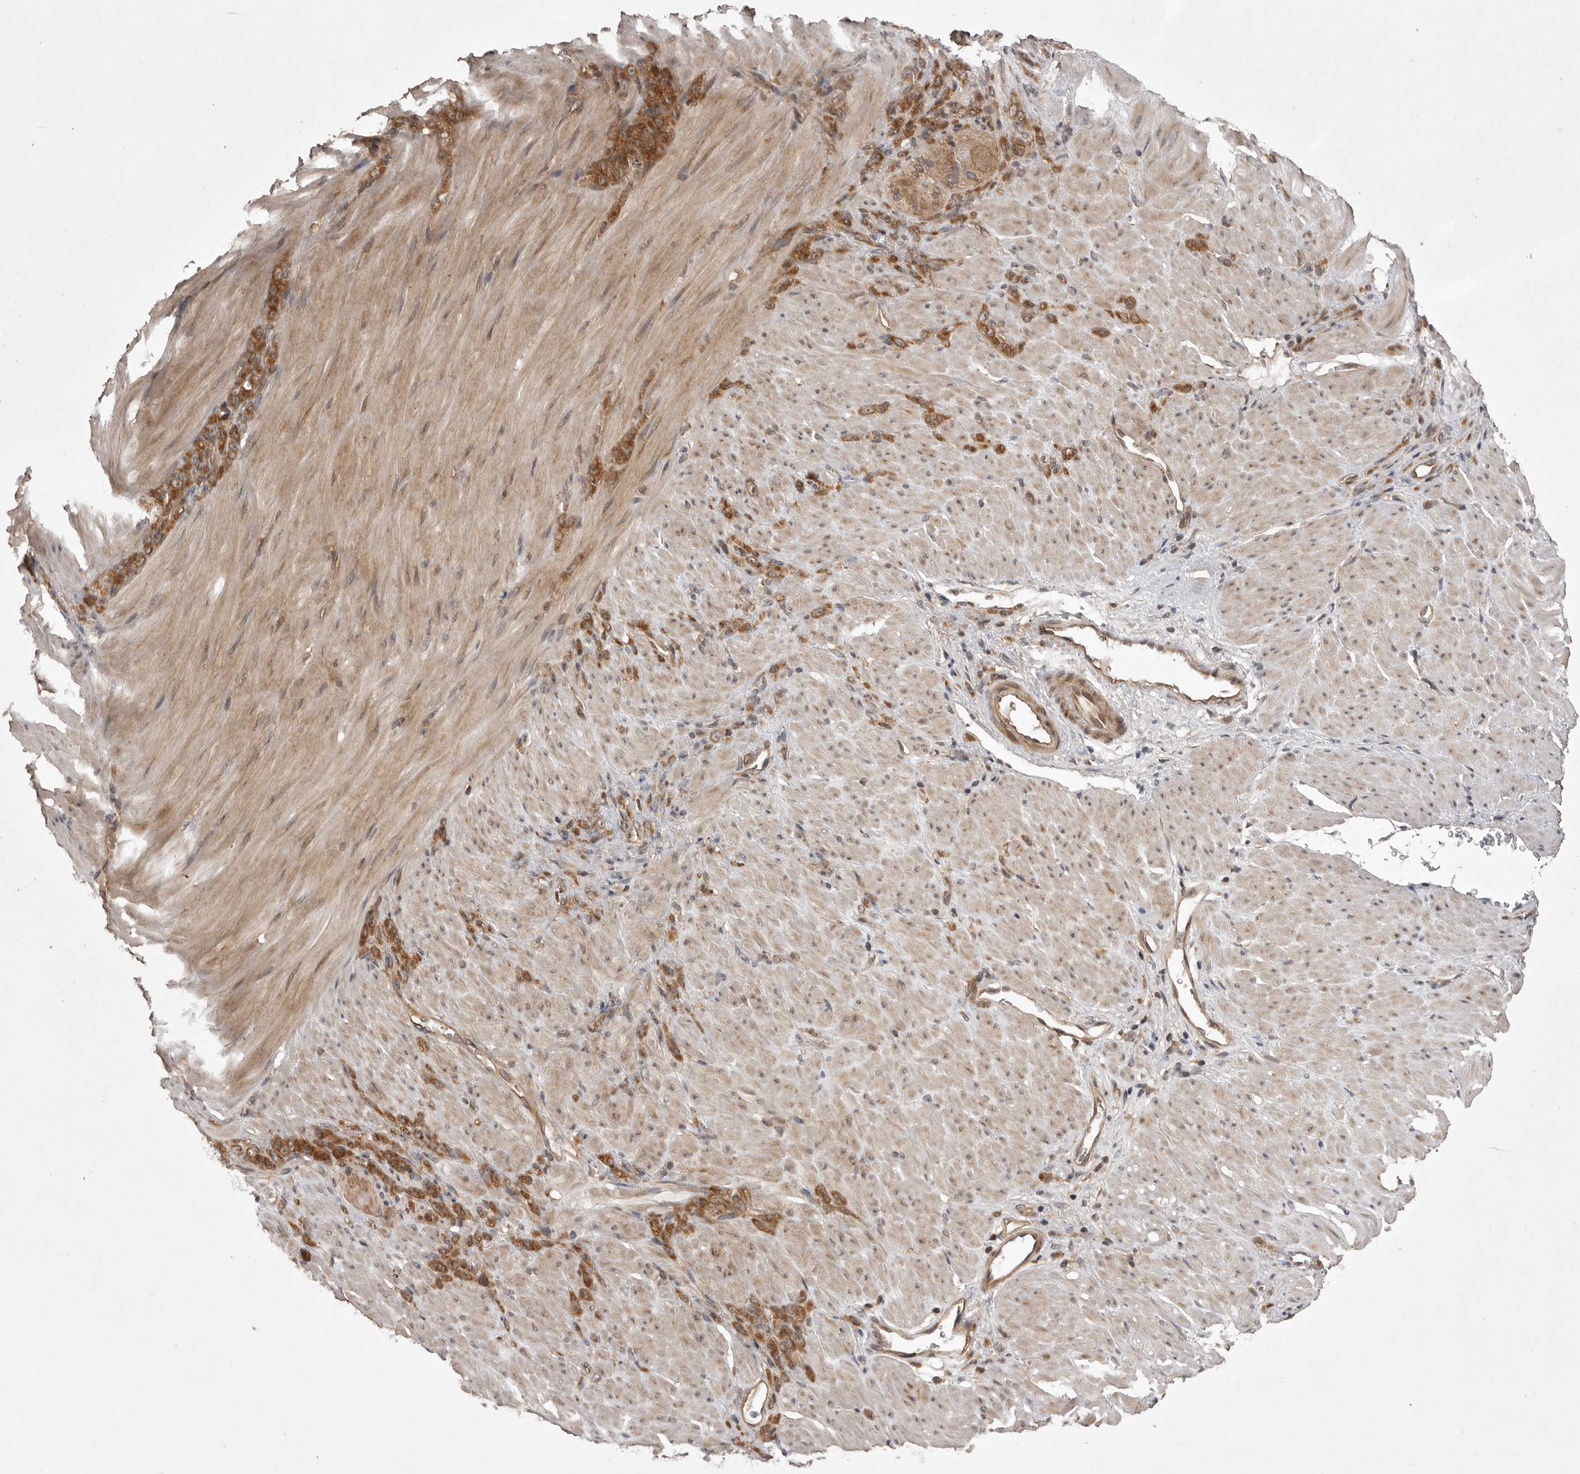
{"staining": {"intensity": "moderate", "quantity": ">75%", "location": "cytoplasmic/membranous"}, "tissue": "stomach cancer", "cell_type": "Tumor cells", "image_type": "cancer", "snomed": [{"axis": "morphology", "description": "Normal tissue, NOS"}, {"axis": "morphology", "description": "Adenocarcinoma, NOS"}, {"axis": "topography", "description": "Stomach"}], "caption": "Immunohistochemistry of human stomach cancer (adenocarcinoma) shows medium levels of moderate cytoplasmic/membranous positivity in approximately >75% of tumor cells.", "gene": "STK24", "patient": {"sex": "male", "age": 82}}